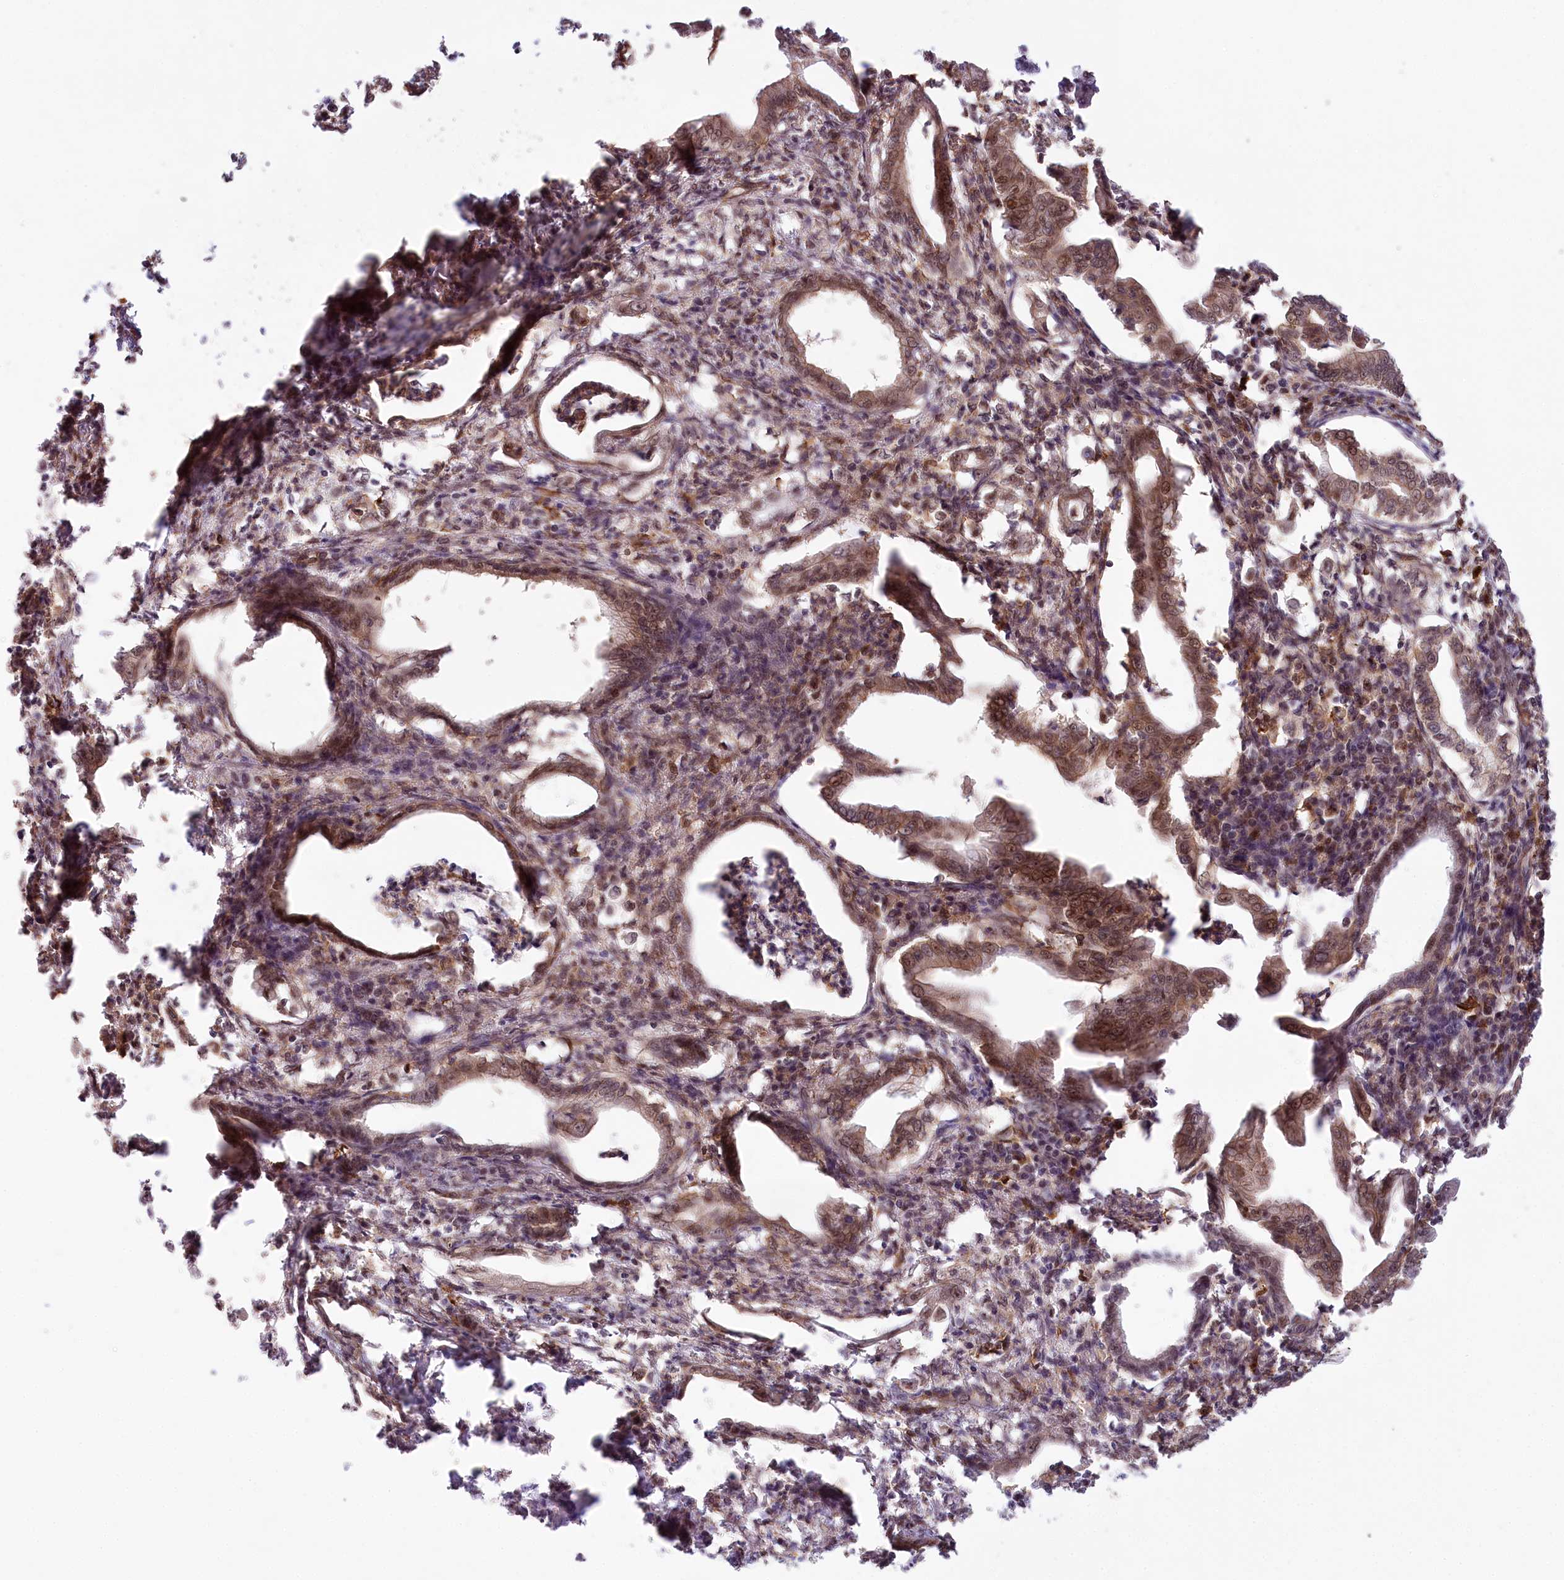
{"staining": {"intensity": "moderate", "quantity": ">75%", "location": "cytoplasmic/membranous,nuclear"}, "tissue": "pancreatic cancer", "cell_type": "Tumor cells", "image_type": "cancer", "snomed": [{"axis": "morphology", "description": "Adenocarcinoma, NOS"}, {"axis": "topography", "description": "Pancreas"}], "caption": "DAB immunohistochemical staining of adenocarcinoma (pancreatic) reveals moderate cytoplasmic/membranous and nuclear protein staining in approximately >75% of tumor cells.", "gene": "TUBGCP2", "patient": {"sex": "female", "age": 55}}